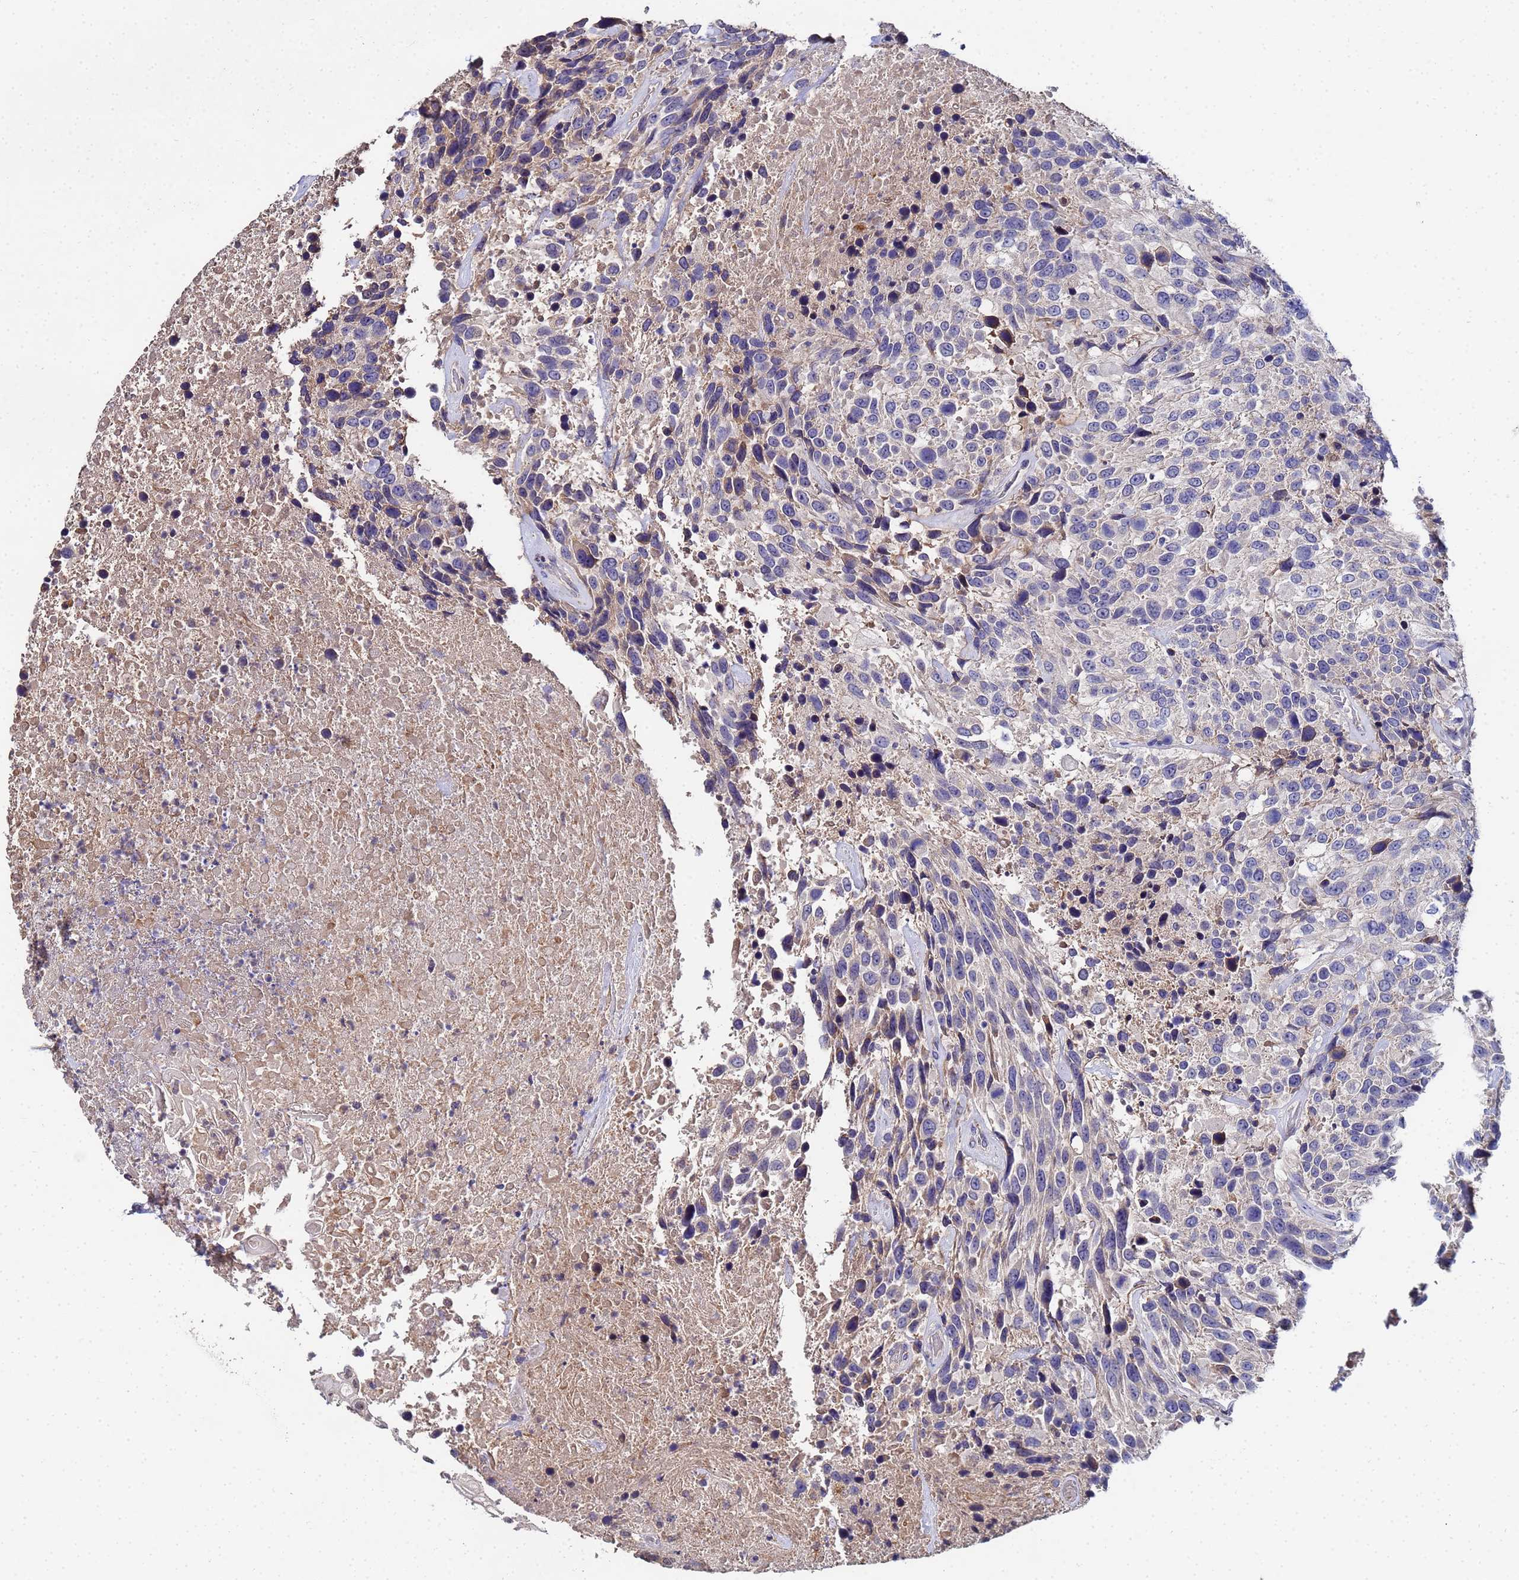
{"staining": {"intensity": "weak", "quantity": "<25%", "location": "cytoplasmic/membranous"}, "tissue": "urothelial cancer", "cell_type": "Tumor cells", "image_type": "cancer", "snomed": [{"axis": "morphology", "description": "Urothelial carcinoma, High grade"}, {"axis": "topography", "description": "Urinary bladder"}], "caption": "Urothelial cancer was stained to show a protein in brown. There is no significant expression in tumor cells.", "gene": "TCP10L", "patient": {"sex": "female", "age": 70}}